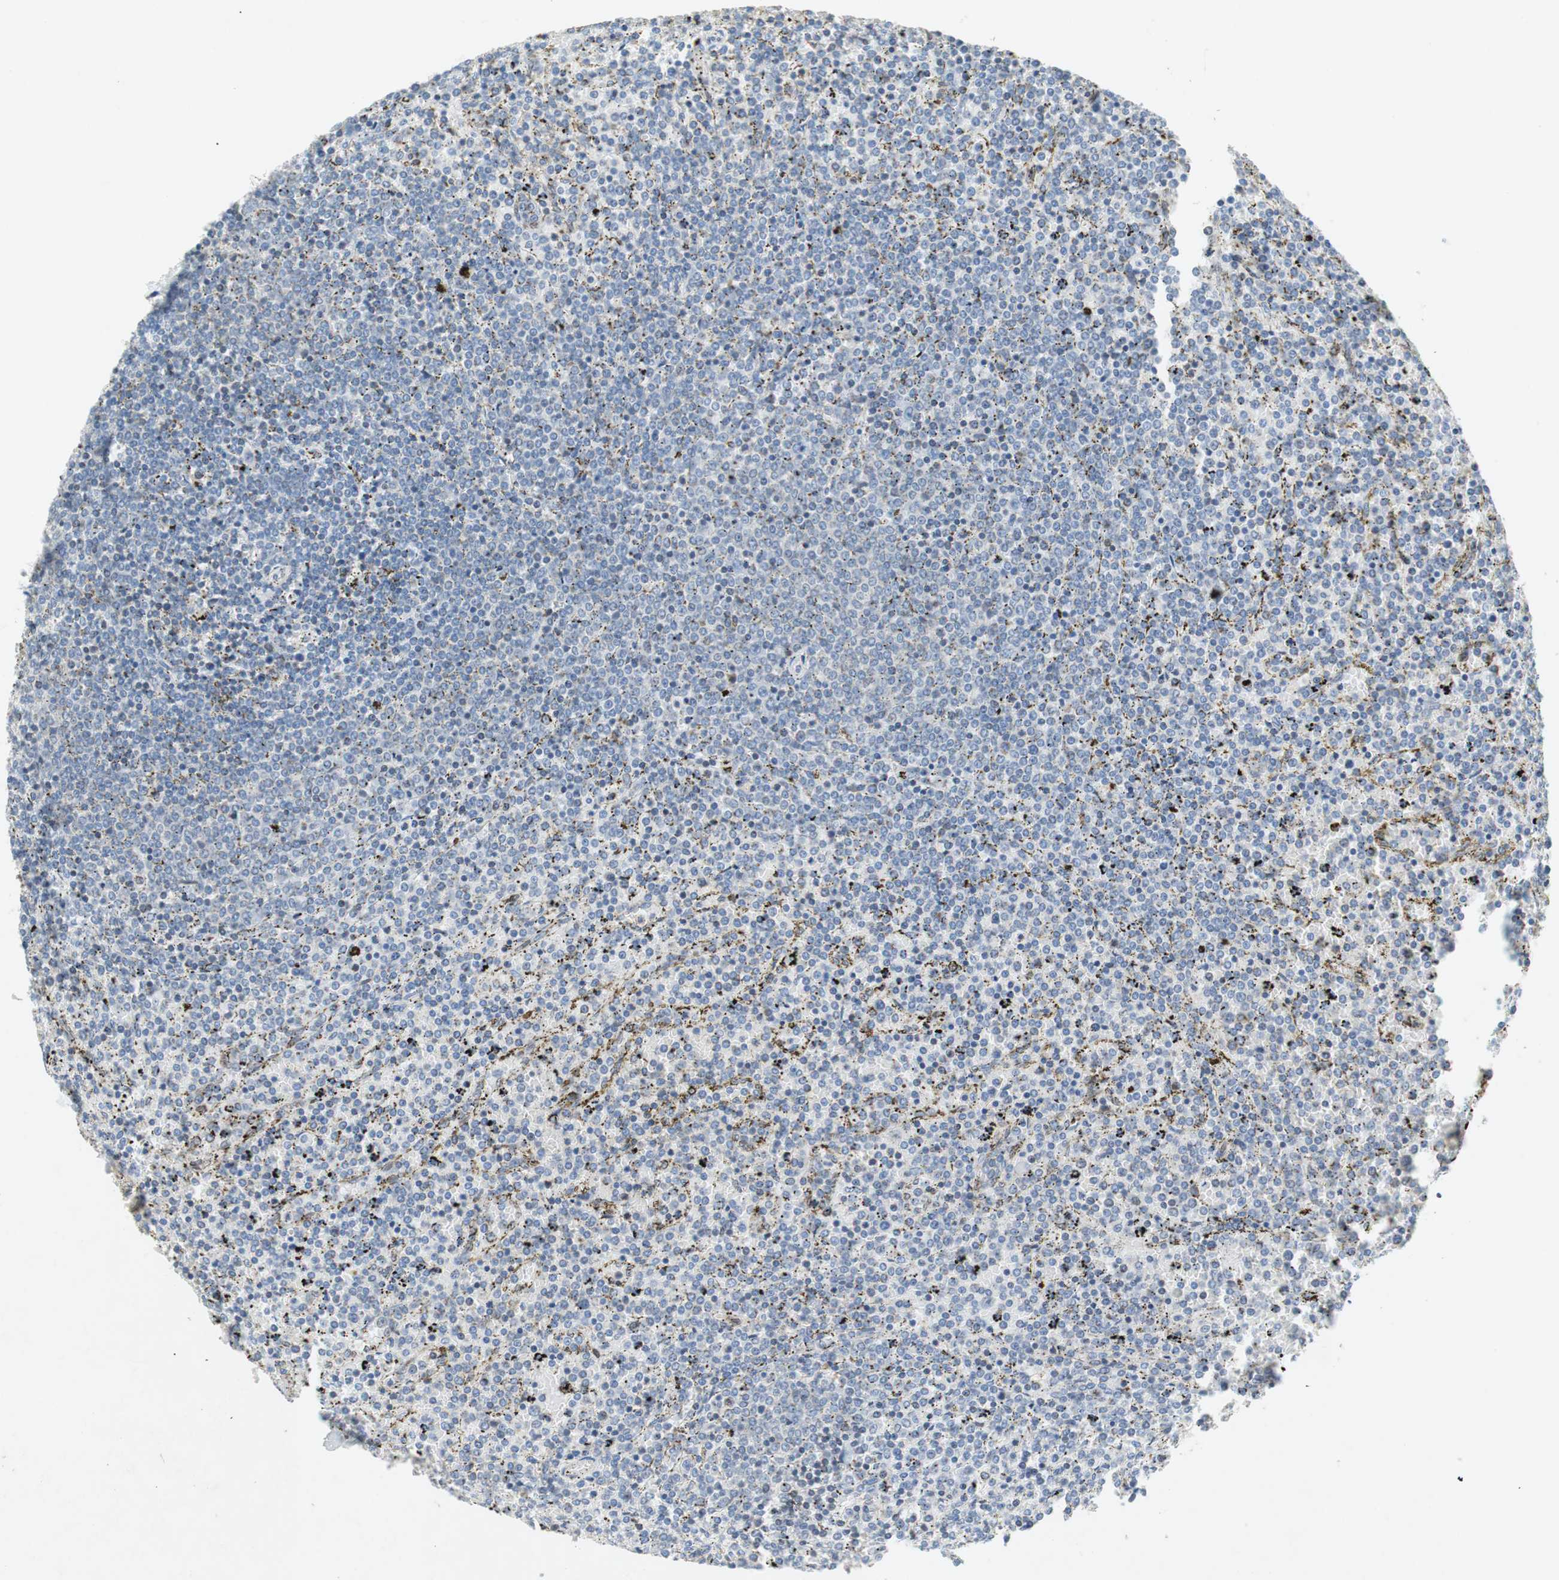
{"staining": {"intensity": "negative", "quantity": "none", "location": "none"}, "tissue": "lymphoma", "cell_type": "Tumor cells", "image_type": "cancer", "snomed": [{"axis": "morphology", "description": "Malignant lymphoma, non-Hodgkin's type, Low grade"}, {"axis": "topography", "description": "Spleen"}], "caption": "High power microscopy photomicrograph of an immunohistochemistry (IHC) micrograph of low-grade malignant lymphoma, non-Hodgkin's type, revealing no significant expression in tumor cells.", "gene": "ARNT2", "patient": {"sex": "female", "age": 77}}